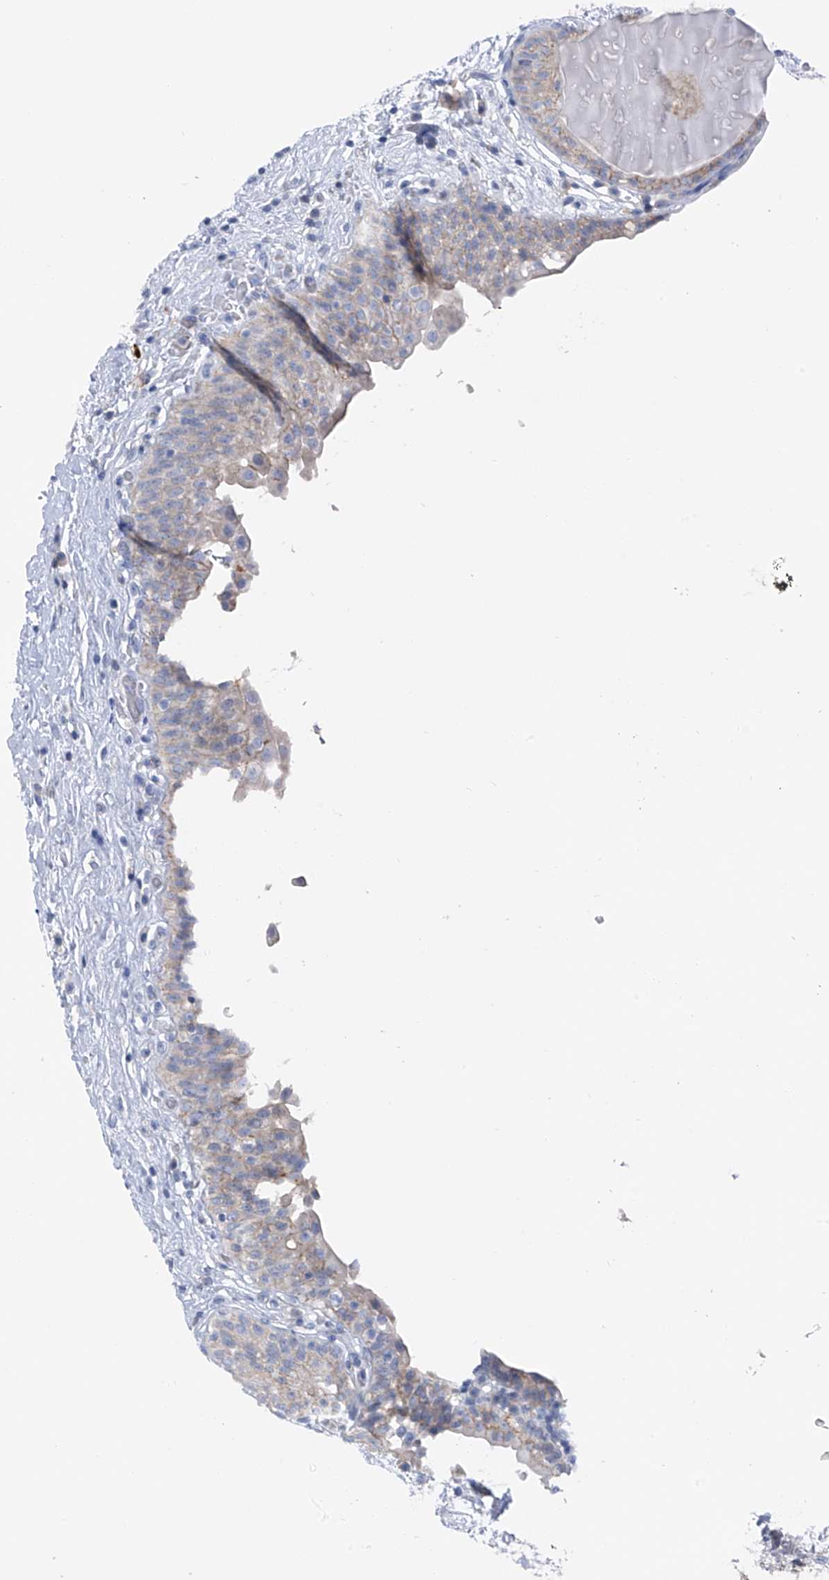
{"staining": {"intensity": "negative", "quantity": "none", "location": "none"}, "tissue": "urinary bladder", "cell_type": "Urothelial cells", "image_type": "normal", "snomed": [{"axis": "morphology", "description": "Normal tissue, NOS"}, {"axis": "topography", "description": "Urinary bladder"}], "caption": "Micrograph shows no protein positivity in urothelial cells of normal urinary bladder.", "gene": "POMGNT2", "patient": {"sex": "male", "age": 83}}